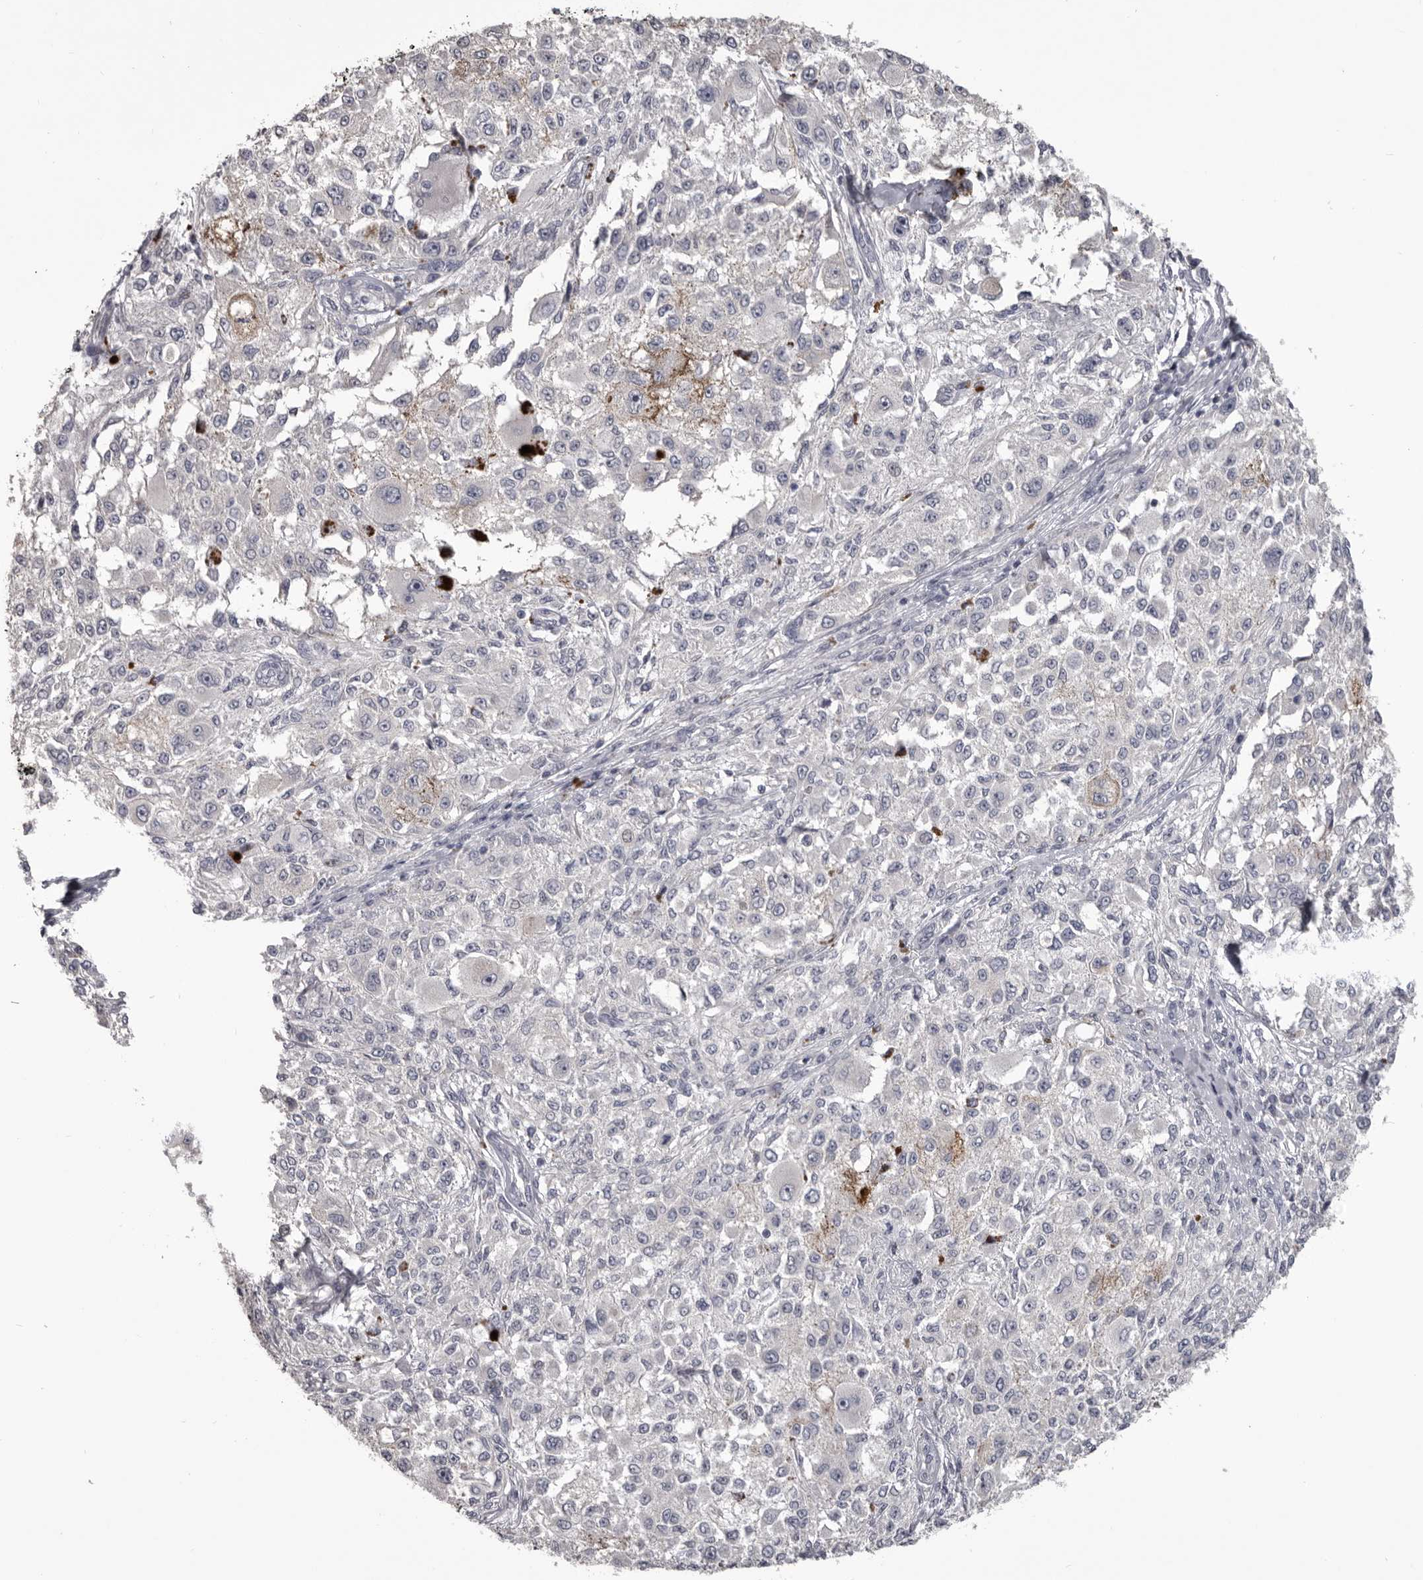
{"staining": {"intensity": "negative", "quantity": "none", "location": "none"}, "tissue": "melanoma", "cell_type": "Tumor cells", "image_type": "cancer", "snomed": [{"axis": "morphology", "description": "Necrosis, NOS"}, {"axis": "morphology", "description": "Malignant melanoma, NOS"}, {"axis": "topography", "description": "Skin"}], "caption": "DAB immunohistochemical staining of human melanoma exhibits no significant staining in tumor cells.", "gene": "LPAR6", "patient": {"sex": "female", "age": 87}}